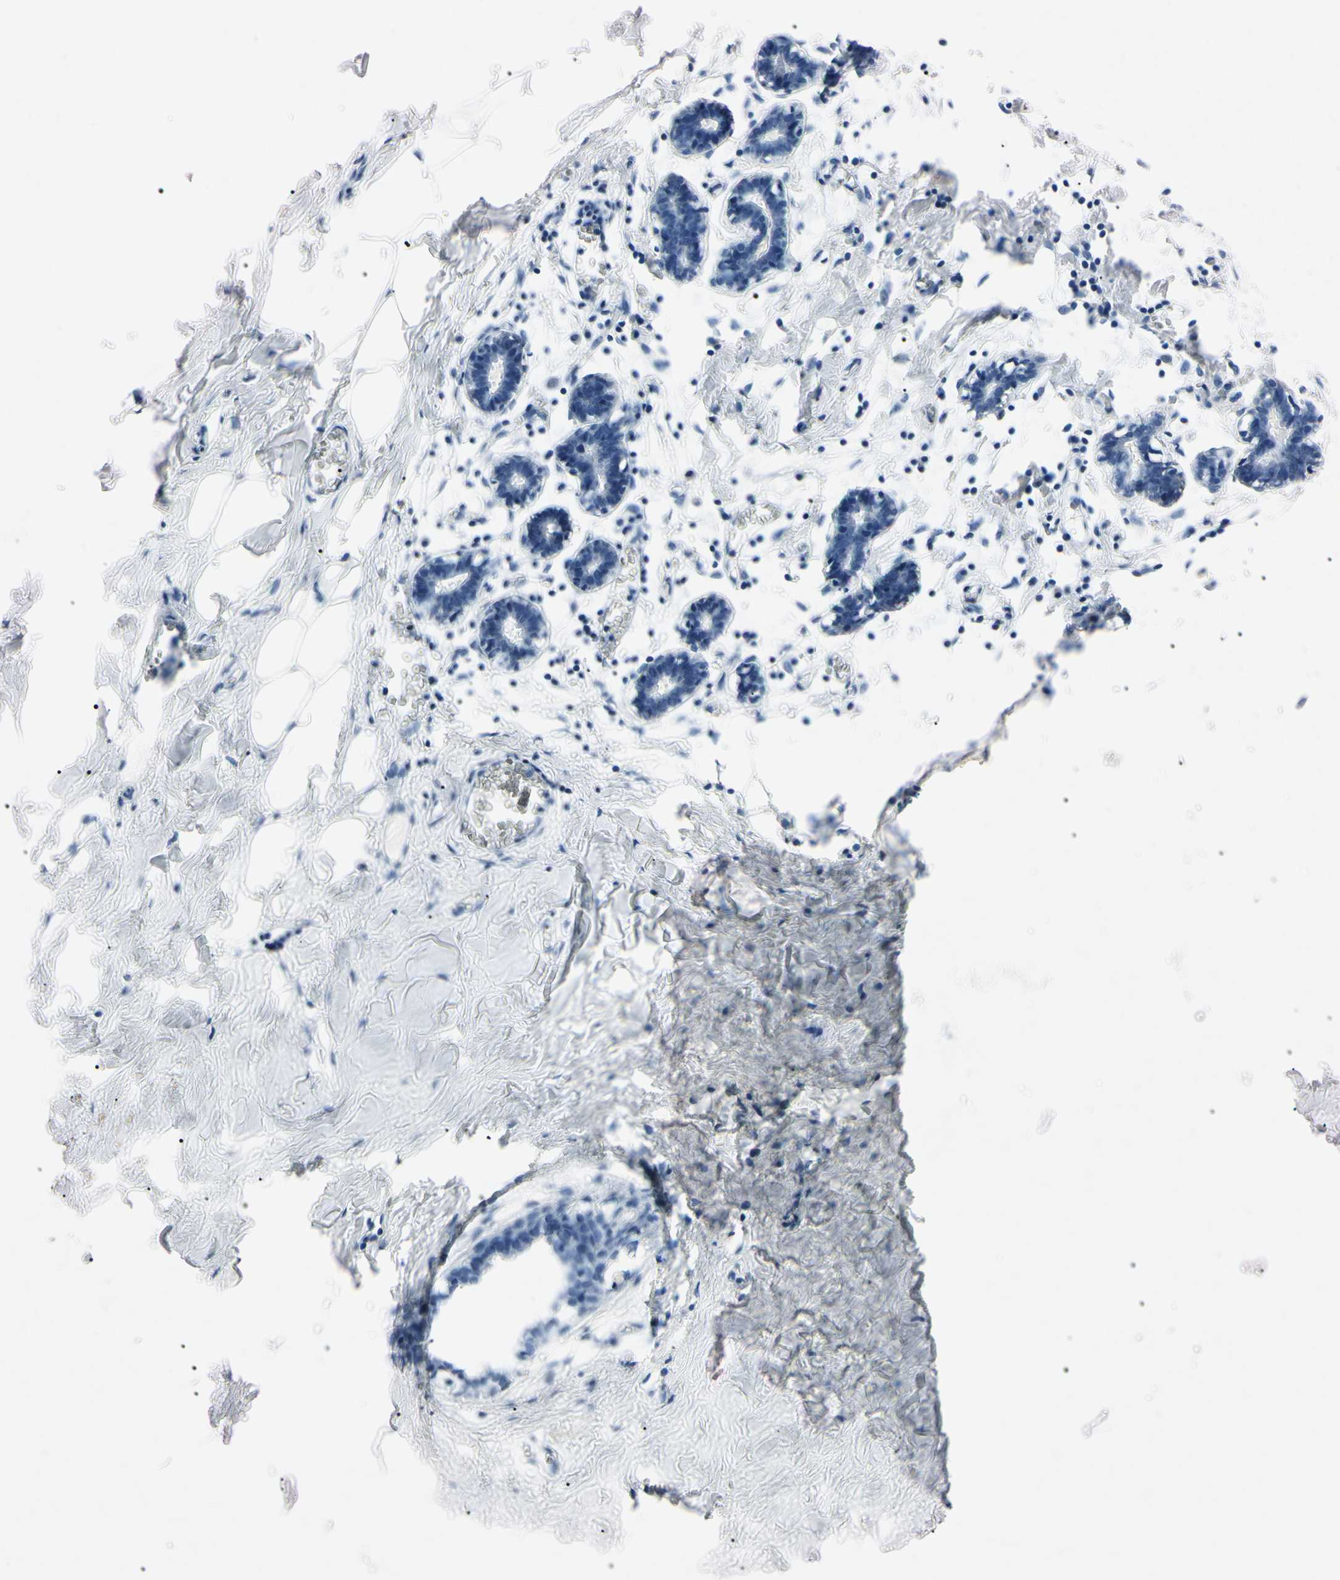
{"staining": {"intensity": "negative", "quantity": "none", "location": "none"}, "tissue": "breast", "cell_type": "Adipocytes", "image_type": "normal", "snomed": [{"axis": "morphology", "description": "Normal tissue, NOS"}, {"axis": "topography", "description": "Breast"}], "caption": "Immunohistochemistry of benign breast demonstrates no expression in adipocytes. (Immunohistochemistry (ihc), brightfield microscopy, high magnification).", "gene": "ELN", "patient": {"sex": "female", "age": 27}}